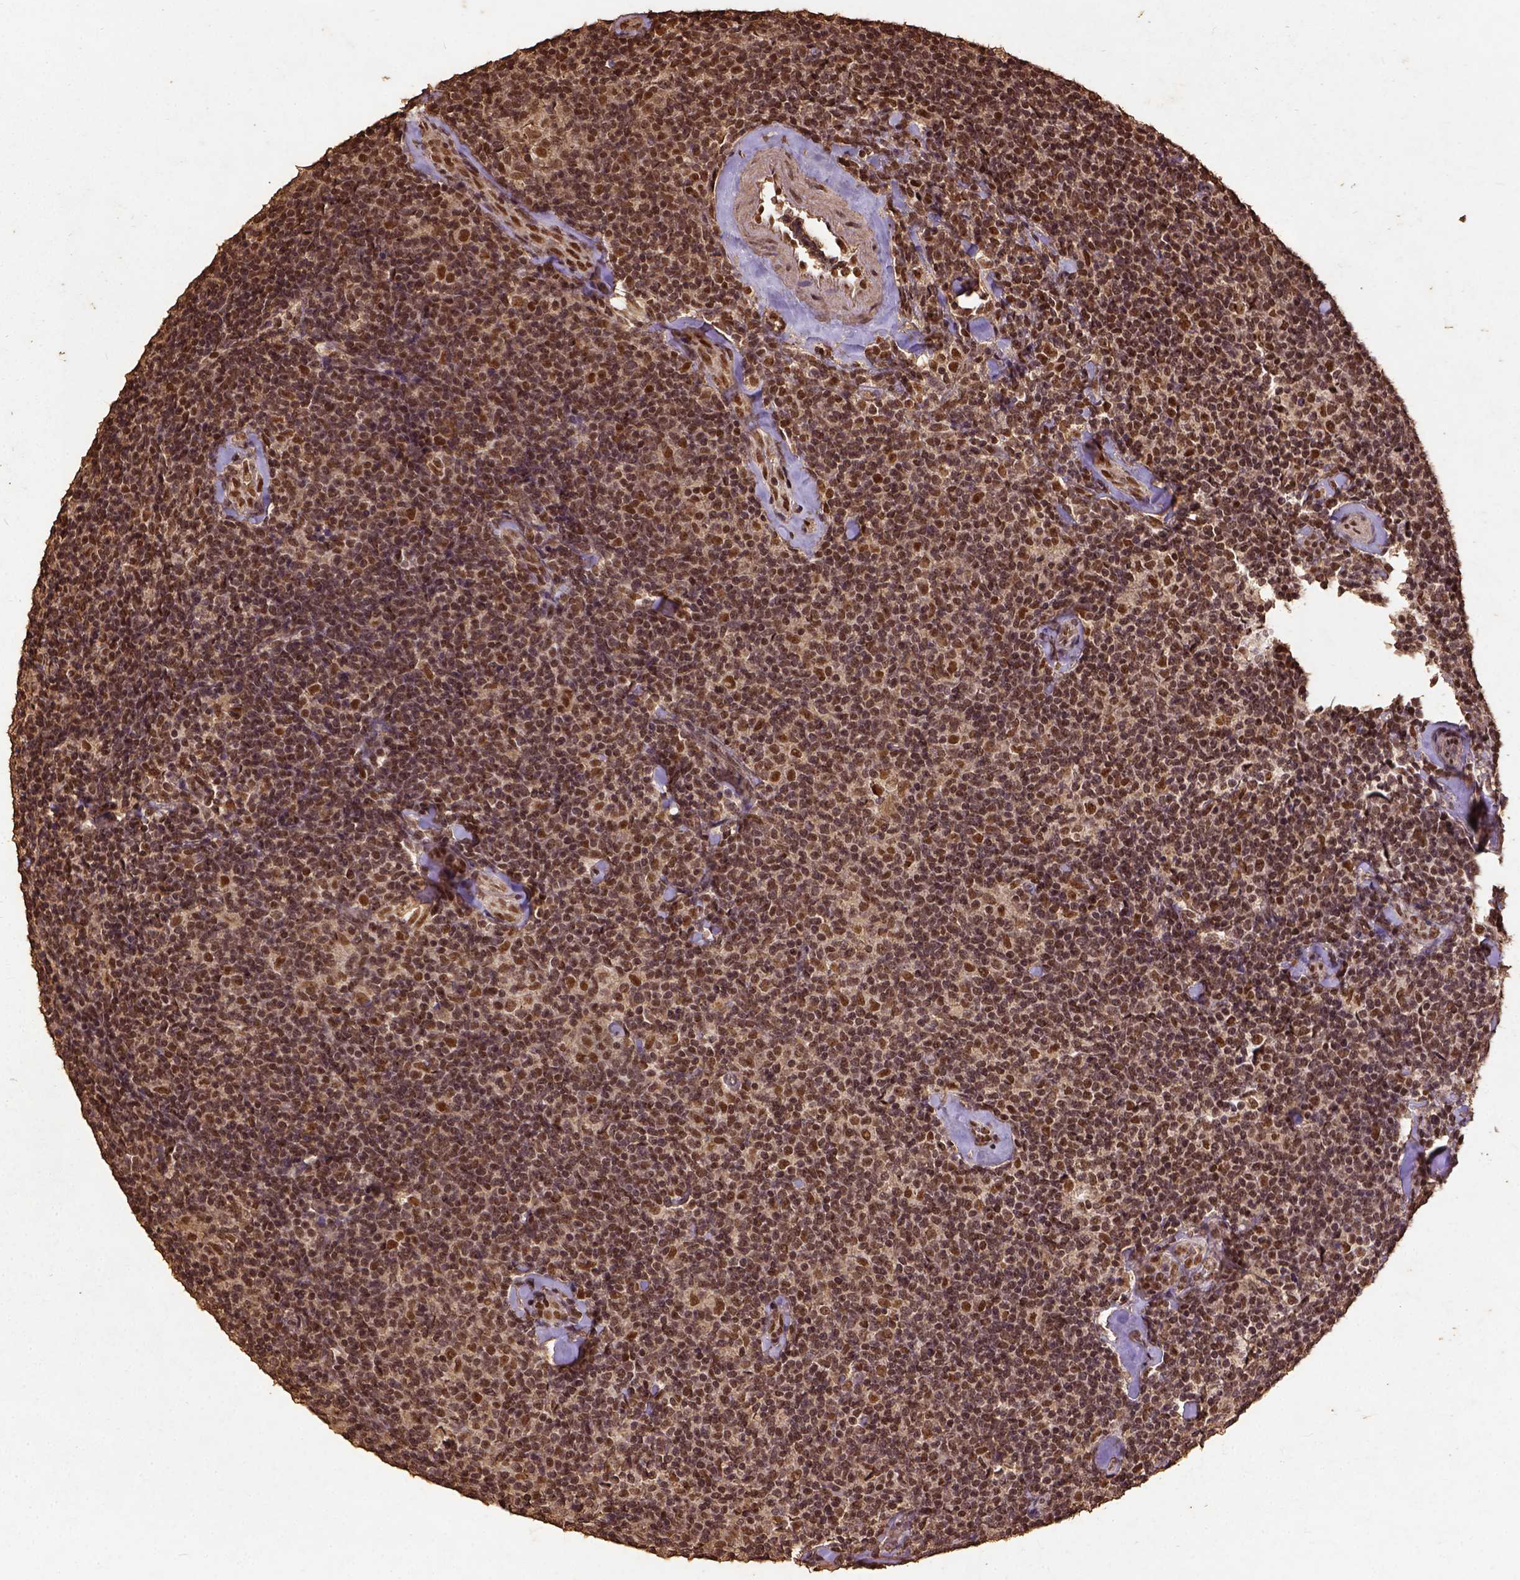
{"staining": {"intensity": "strong", "quantity": ">75%", "location": "nuclear"}, "tissue": "lymphoma", "cell_type": "Tumor cells", "image_type": "cancer", "snomed": [{"axis": "morphology", "description": "Malignant lymphoma, non-Hodgkin's type, Low grade"}, {"axis": "topography", "description": "Lymph node"}], "caption": "Immunohistochemical staining of human low-grade malignant lymphoma, non-Hodgkin's type displays strong nuclear protein expression in about >75% of tumor cells. (IHC, brightfield microscopy, high magnification).", "gene": "NACC1", "patient": {"sex": "female", "age": 56}}